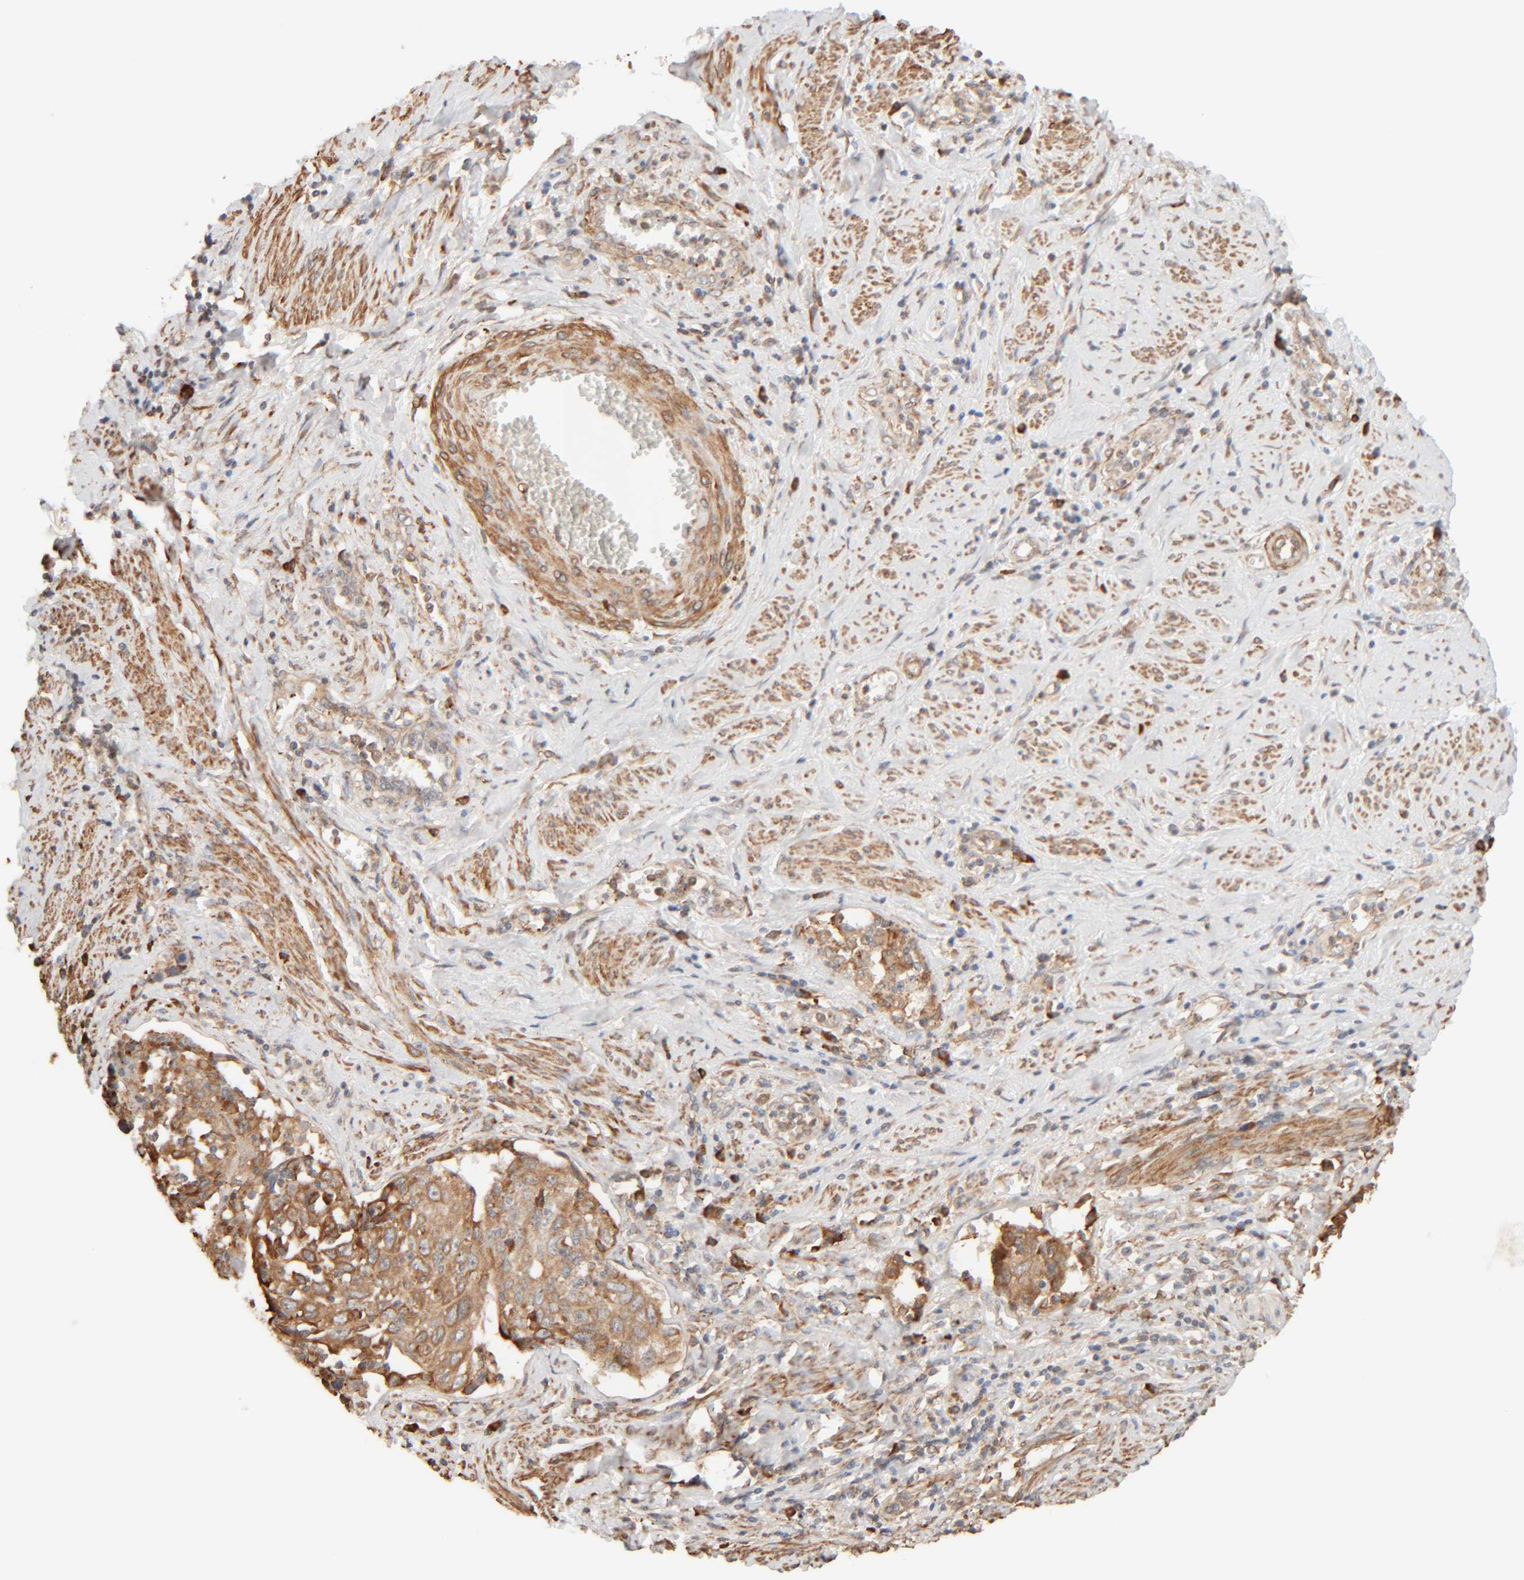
{"staining": {"intensity": "moderate", "quantity": ">75%", "location": "cytoplasmic/membranous"}, "tissue": "cervical cancer", "cell_type": "Tumor cells", "image_type": "cancer", "snomed": [{"axis": "morphology", "description": "Squamous cell carcinoma, NOS"}, {"axis": "topography", "description": "Cervix"}], "caption": "A medium amount of moderate cytoplasmic/membranous staining is appreciated in approximately >75% of tumor cells in cervical cancer tissue. The staining was performed using DAB (3,3'-diaminobenzidine) to visualize the protein expression in brown, while the nuclei were stained in blue with hematoxylin (Magnification: 20x).", "gene": "INTS1", "patient": {"sex": "female", "age": 53}}